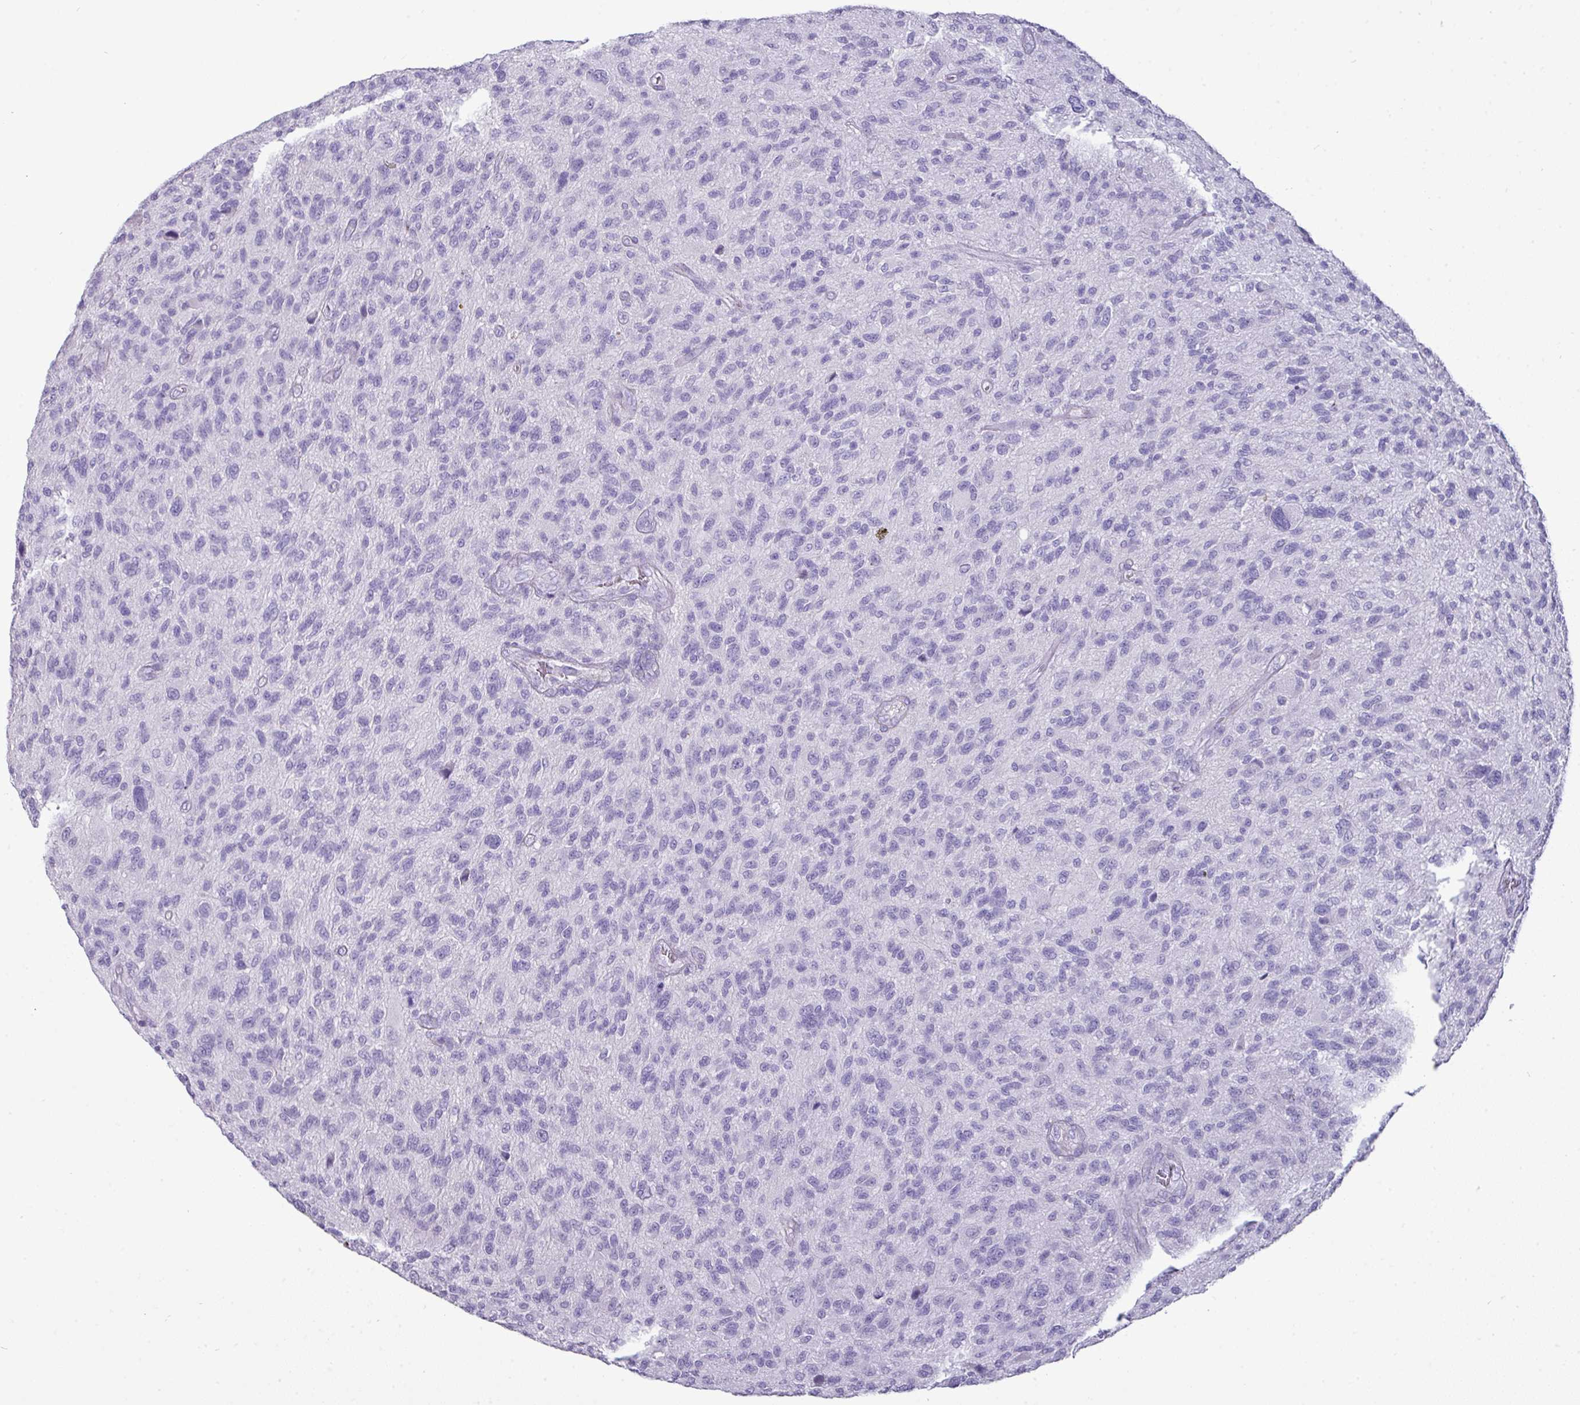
{"staining": {"intensity": "negative", "quantity": "none", "location": "none"}, "tissue": "glioma", "cell_type": "Tumor cells", "image_type": "cancer", "snomed": [{"axis": "morphology", "description": "Glioma, malignant, High grade"}, {"axis": "topography", "description": "Brain"}], "caption": "The histopathology image demonstrates no staining of tumor cells in glioma. (DAB (3,3'-diaminobenzidine) IHC, high magnification).", "gene": "GSTA3", "patient": {"sex": "male", "age": 47}}